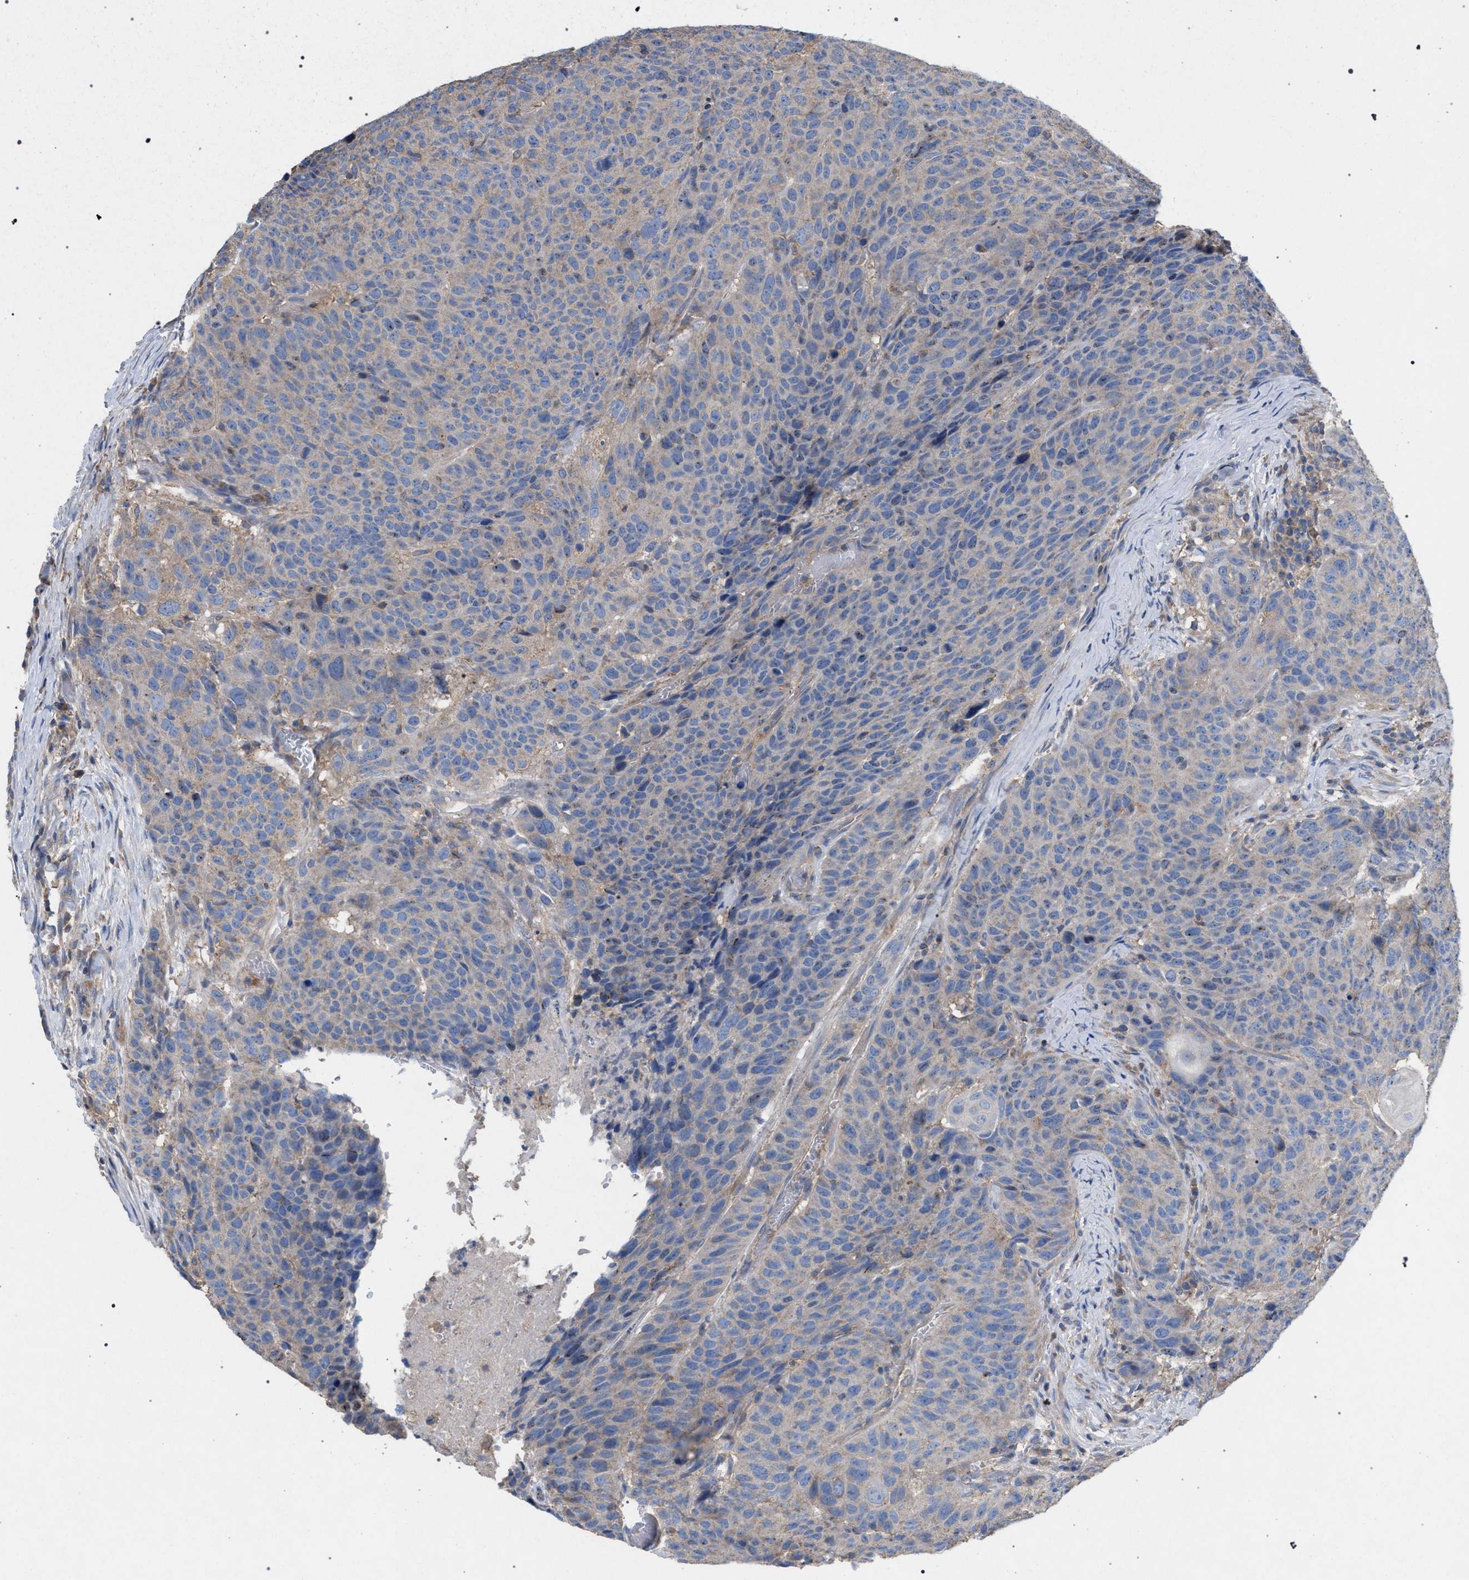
{"staining": {"intensity": "negative", "quantity": "none", "location": "none"}, "tissue": "head and neck cancer", "cell_type": "Tumor cells", "image_type": "cancer", "snomed": [{"axis": "morphology", "description": "Squamous cell carcinoma, NOS"}, {"axis": "topography", "description": "Head-Neck"}], "caption": "Histopathology image shows no protein positivity in tumor cells of head and neck cancer (squamous cell carcinoma) tissue.", "gene": "VPS13A", "patient": {"sex": "male", "age": 66}}